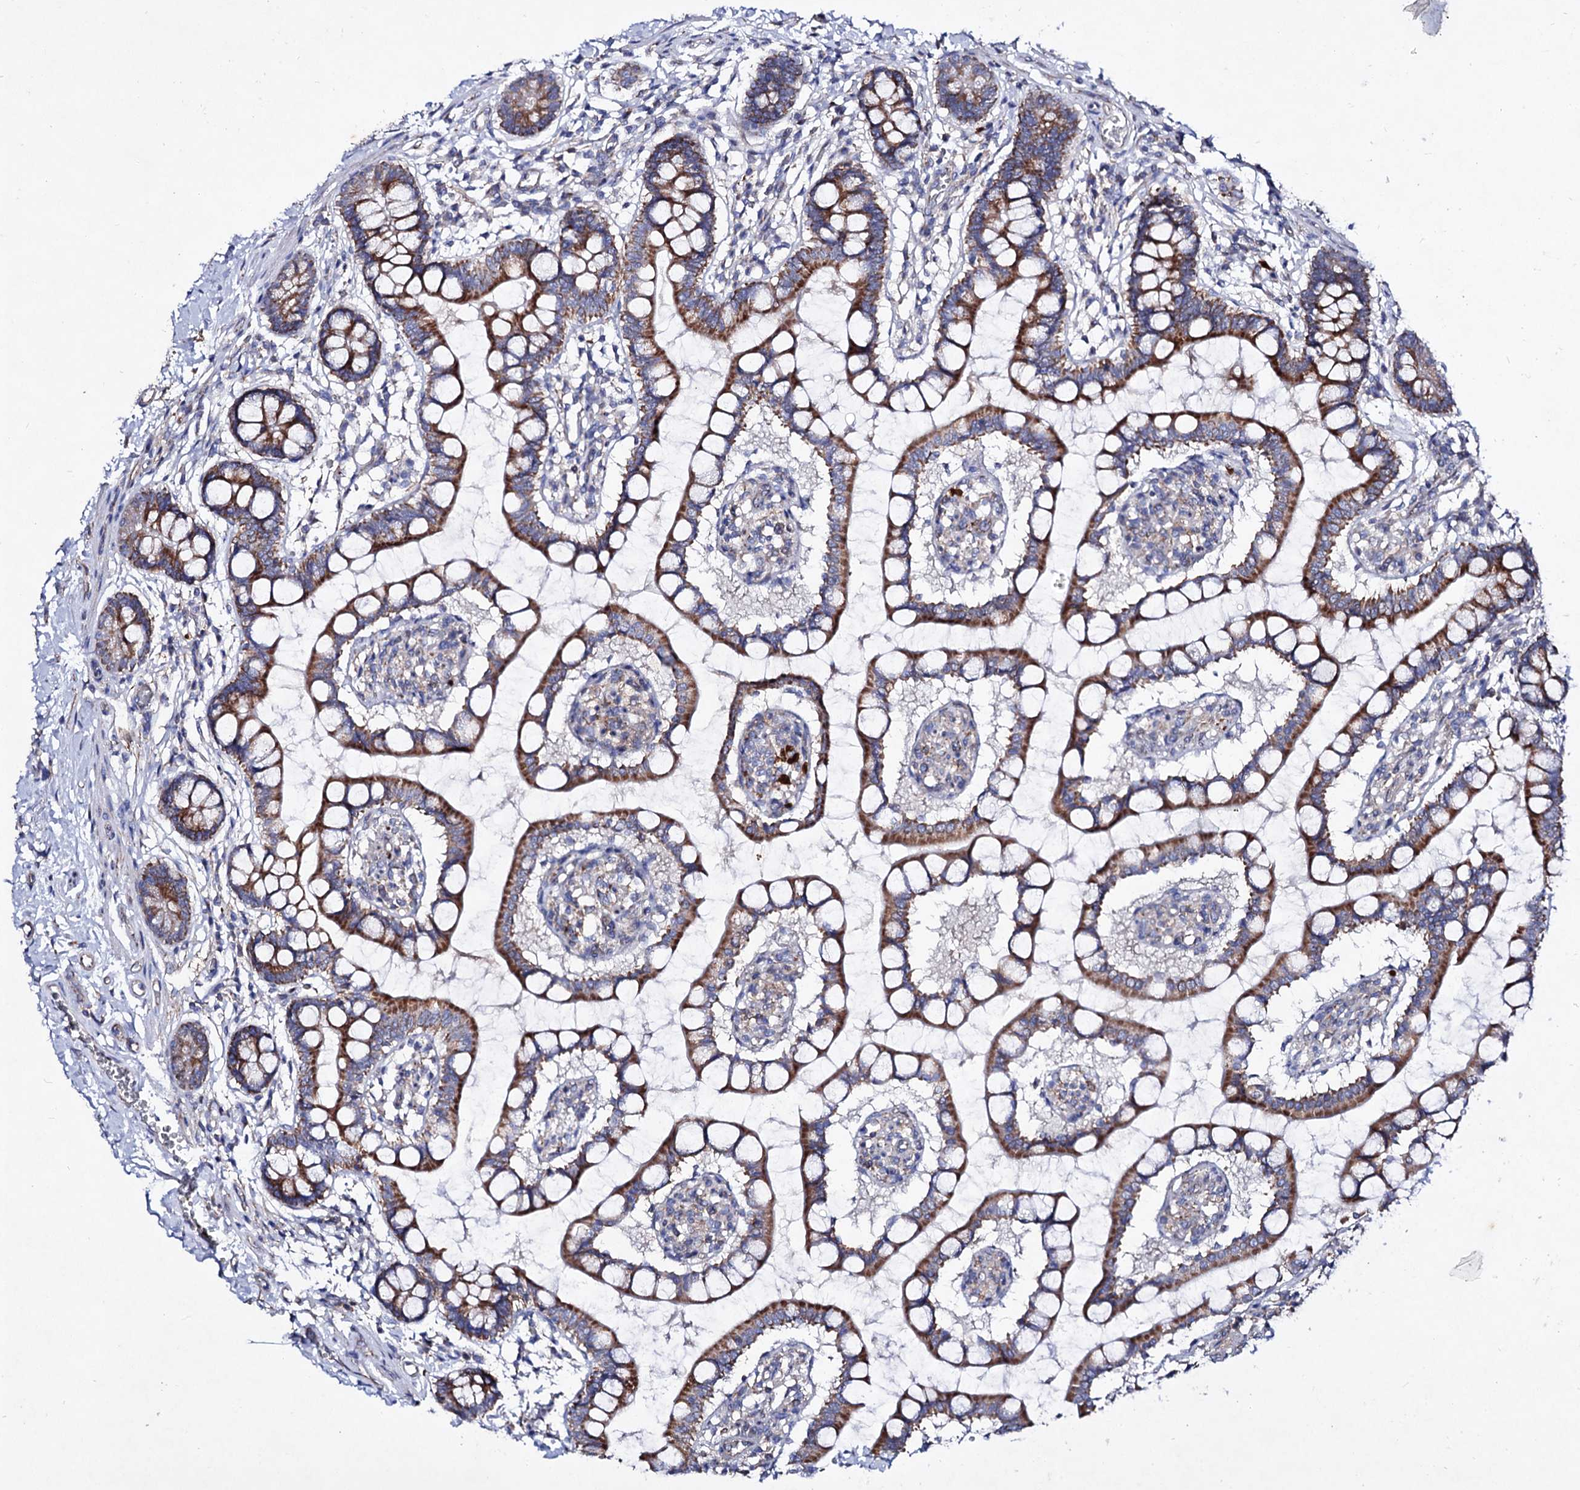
{"staining": {"intensity": "strong", "quantity": ">75%", "location": "cytoplasmic/membranous"}, "tissue": "small intestine", "cell_type": "Glandular cells", "image_type": "normal", "snomed": [{"axis": "morphology", "description": "Normal tissue, NOS"}, {"axis": "topography", "description": "Small intestine"}], "caption": "Immunohistochemistry (IHC) micrograph of unremarkable human small intestine stained for a protein (brown), which reveals high levels of strong cytoplasmic/membranous expression in about >75% of glandular cells.", "gene": "ACAD9", "patient": {"sex": "male", "age": 52}}